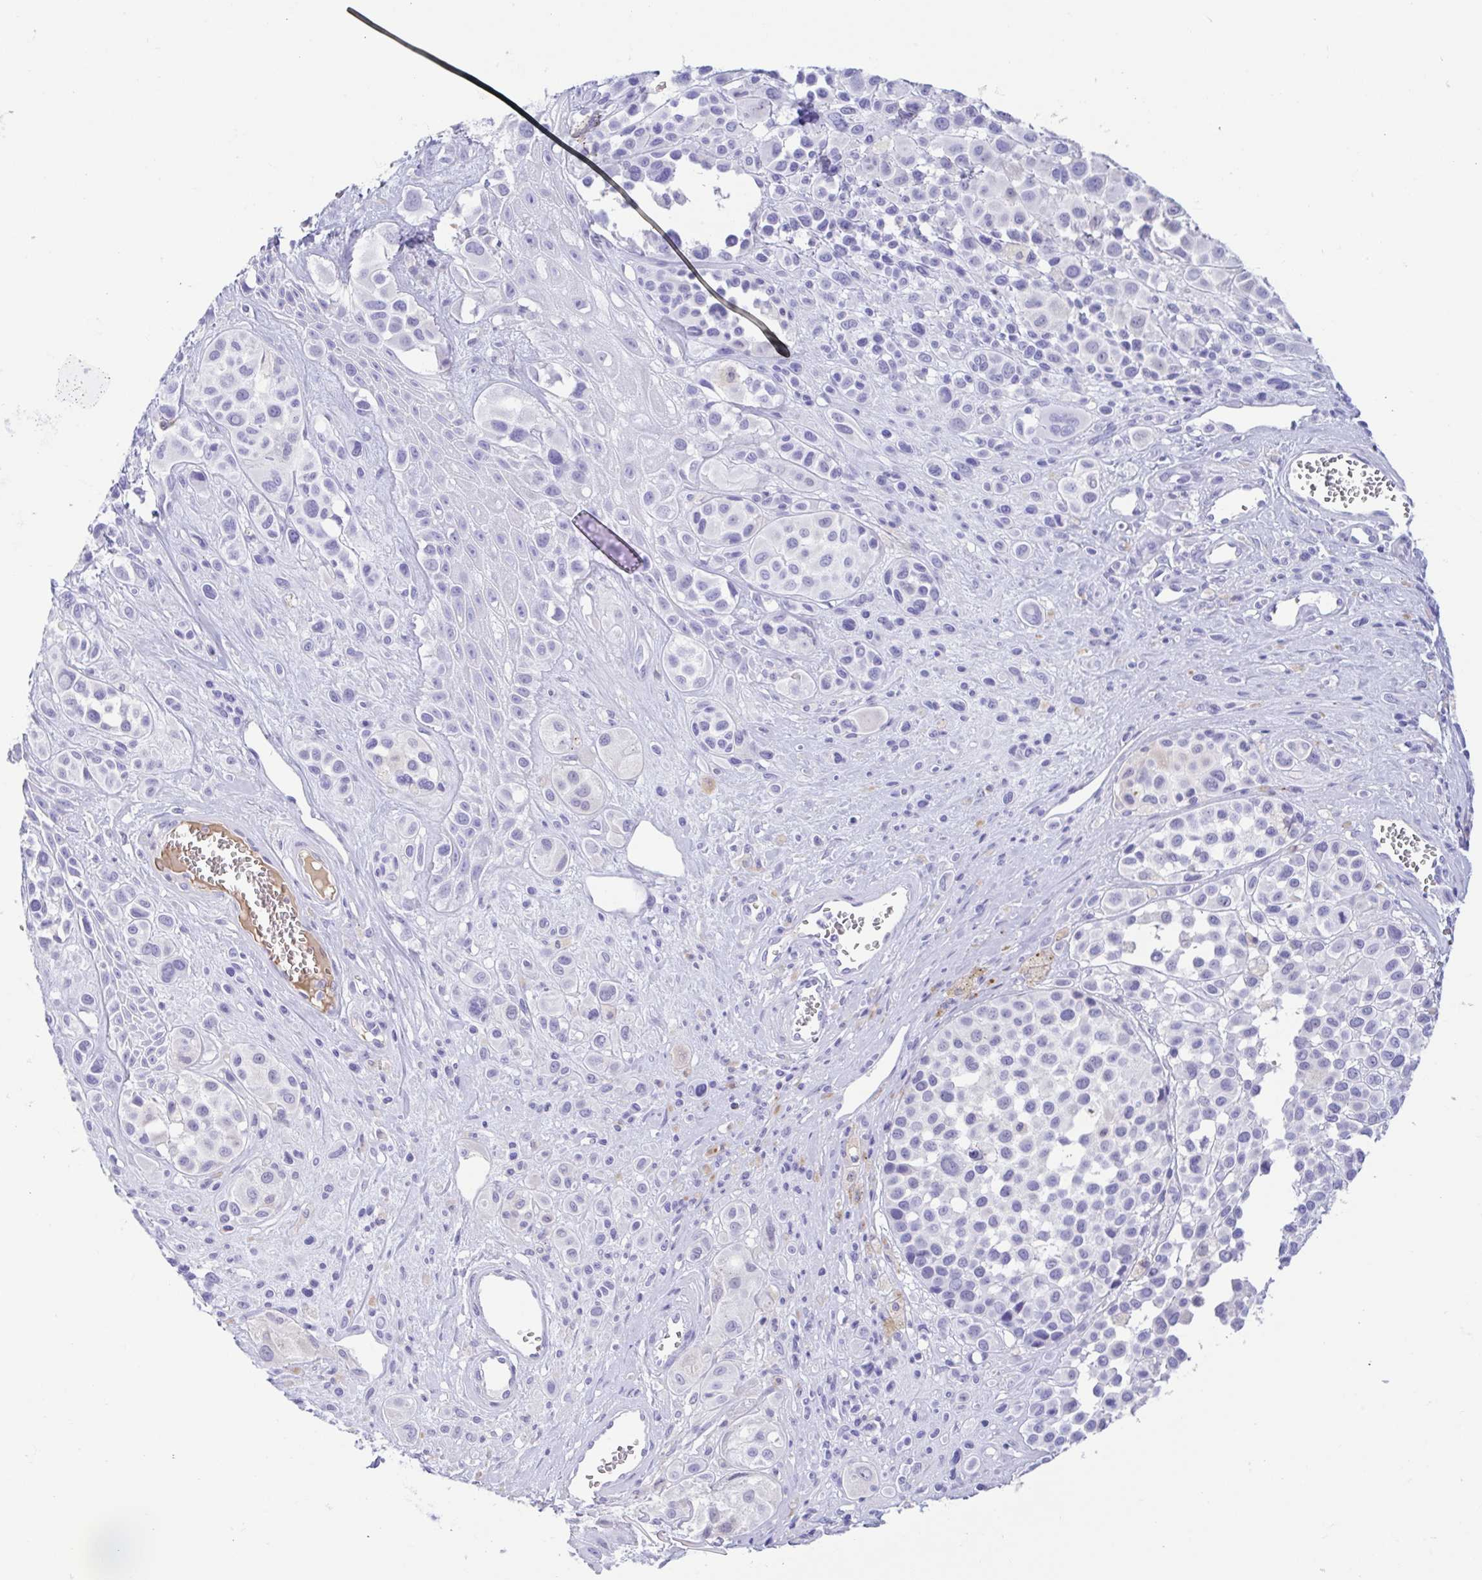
{"staining": {"intensity": "negative", "quantity": "none", "location": "none"}, "tissue": "melanoma", "cell_type": "Tumor cells", "image_type": "cancer", "snomed": [{"axis": "morphology", "description": "Malignant melanoma, NOS"}, {"axis": "topography", "description": "Skin"}], "caption": "Tumor cells show no significant protein staining in melanoma.", "gene": "GKN1", "patient": {"sex": "male", "age": 77}}